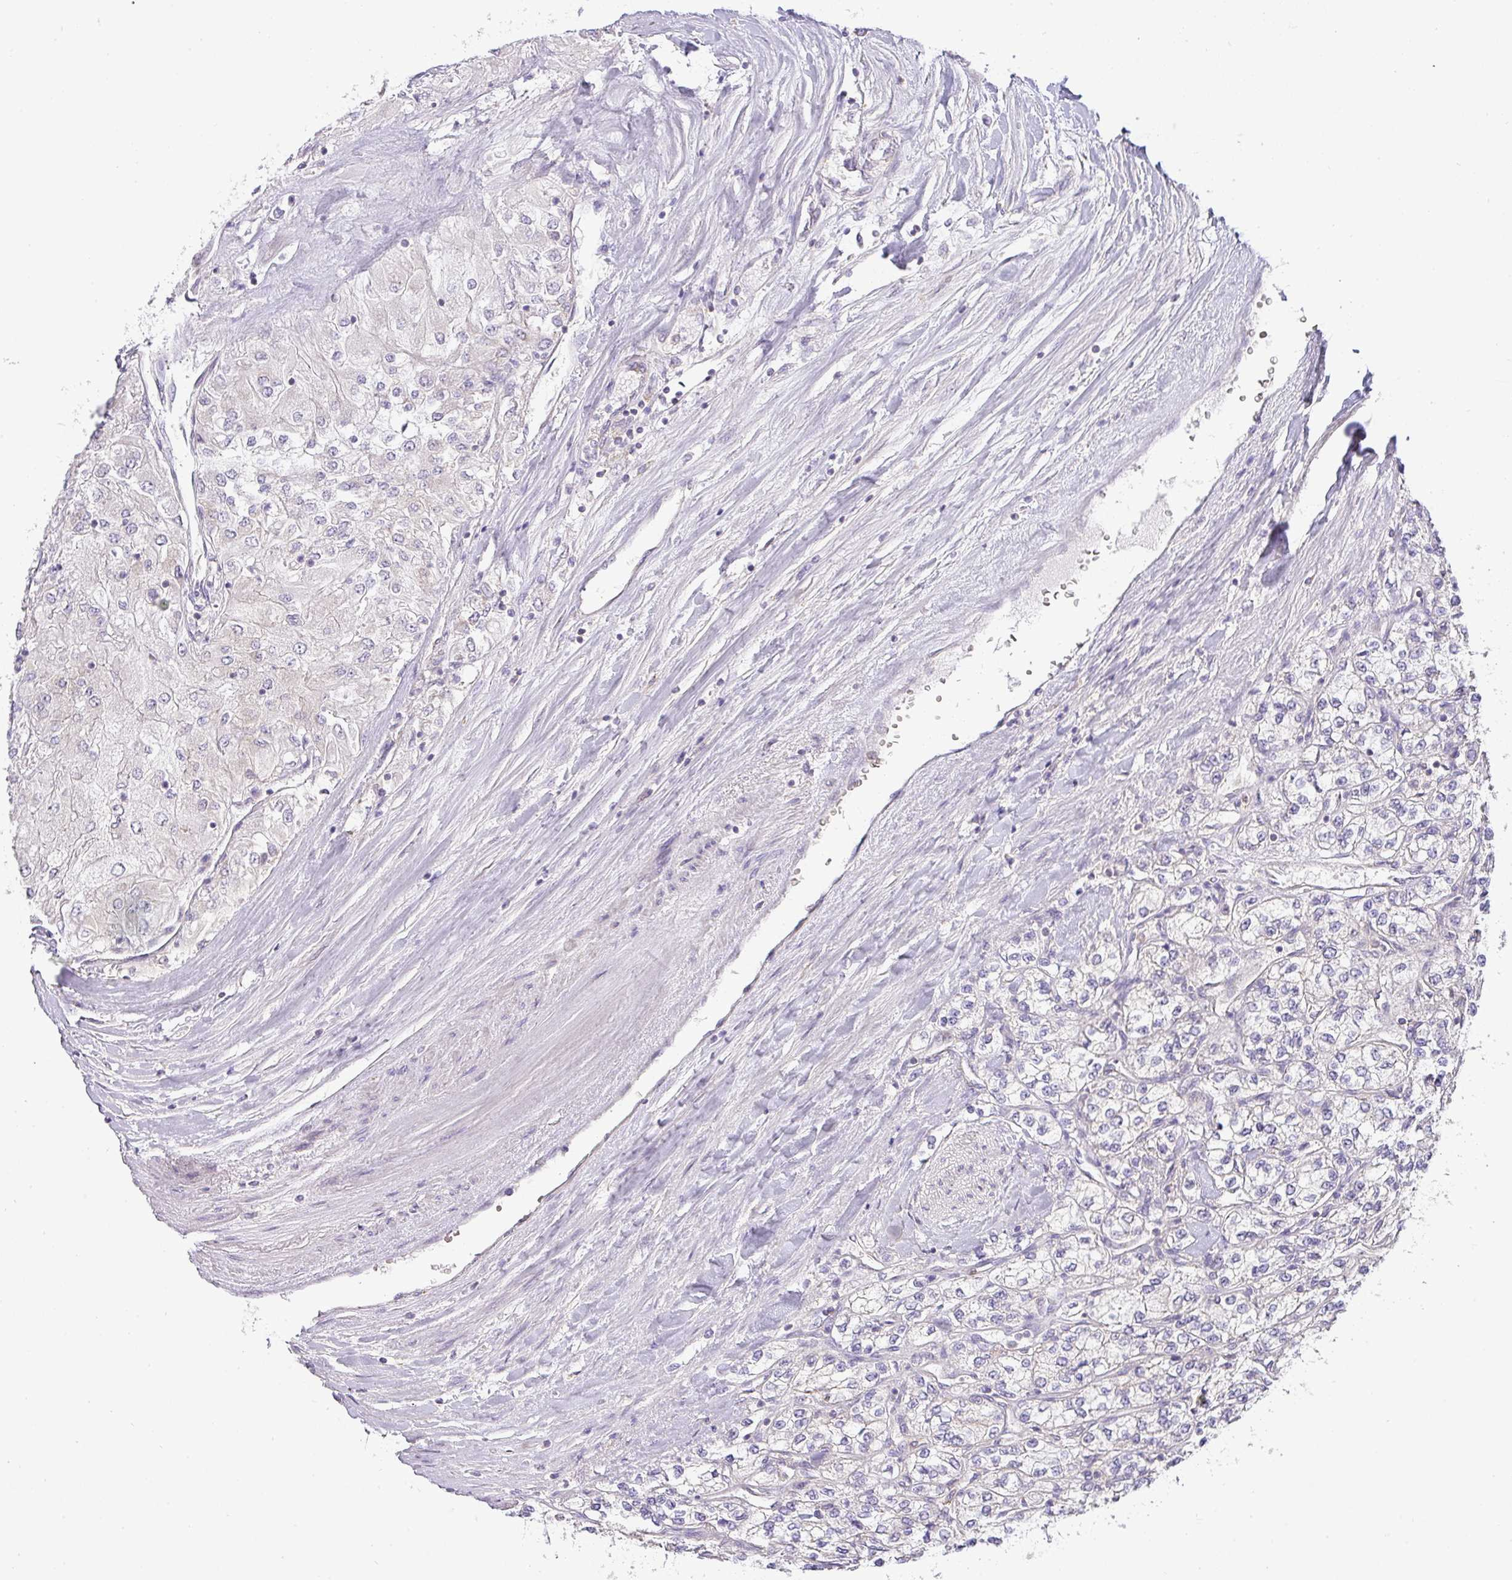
{"staining": {"intensity": "negative", "quantity": "none", "location": "none"}, "tissue": "renal cancer", "cell_type": "Tumor cells", "image_type": "cancer", "snomed": [{"axis": "morphology", "description": "Adenocarcinoma, NOS"}, {"axis": "topography", "description": "Kidney"}], "caption": "Tumor cells are negative for brown protein staining in adenocarcinoma (renal).", "gene": "ZNF211", "patient": {"sex": "male", "age": 80}}